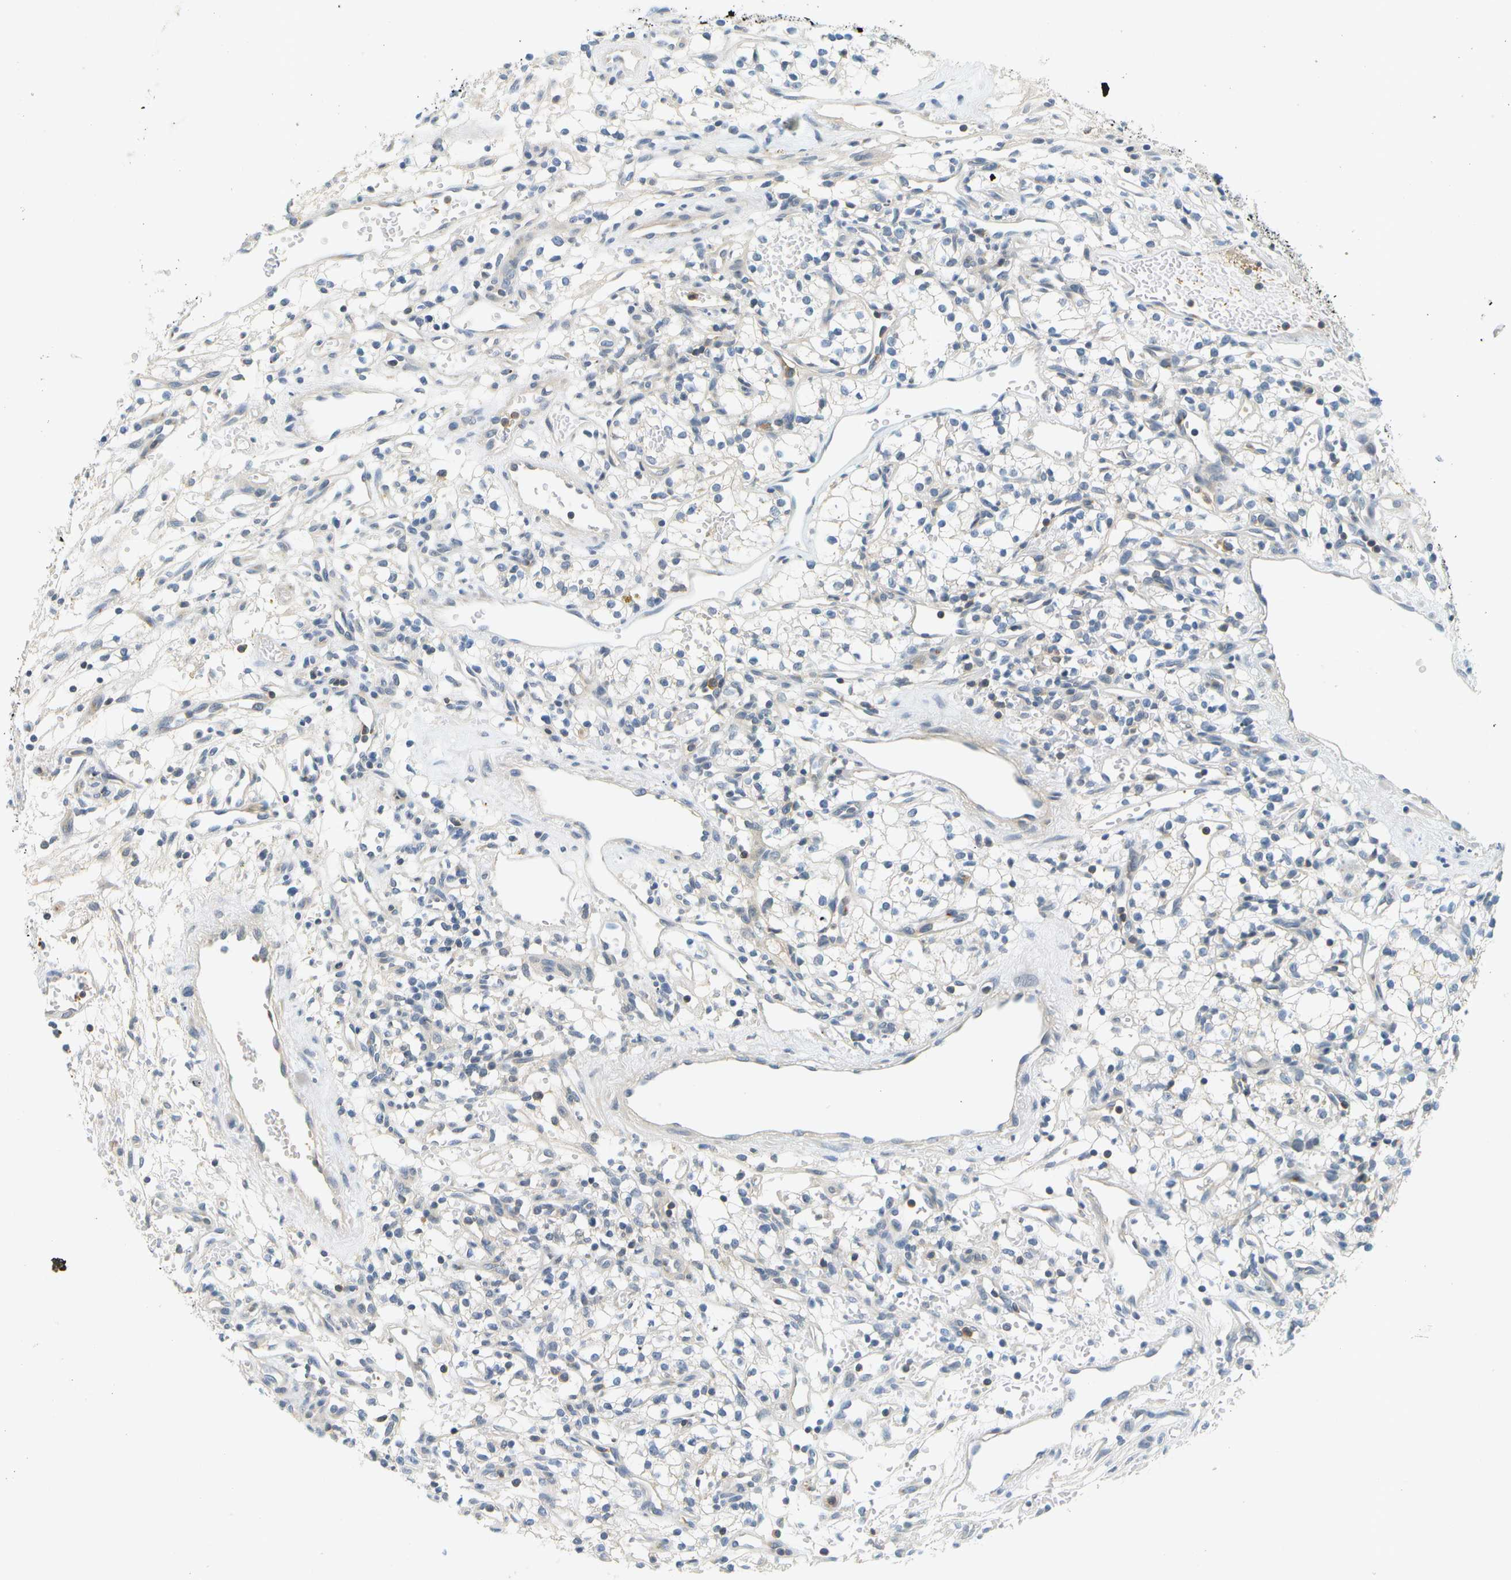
{"staining": {"intensity": "negative", "quantity": "none", "location": "none"}, "tissue": "renal cancer", "cell_type": "Tumor cells", "image_type": "cancer", "snomed": [{"axis": "morphology", "description": "Adenocarcinoma, NOS"}, {"axis": "topography", "description": "Kidney"}], "caption": "IHC image of neoplastic tissue: renal cancer stained with DAB demonstrates no significant protein expression in tumor cells.", "gene": "RASGRP2", "patient": {"sex": "male", "age": 59}}